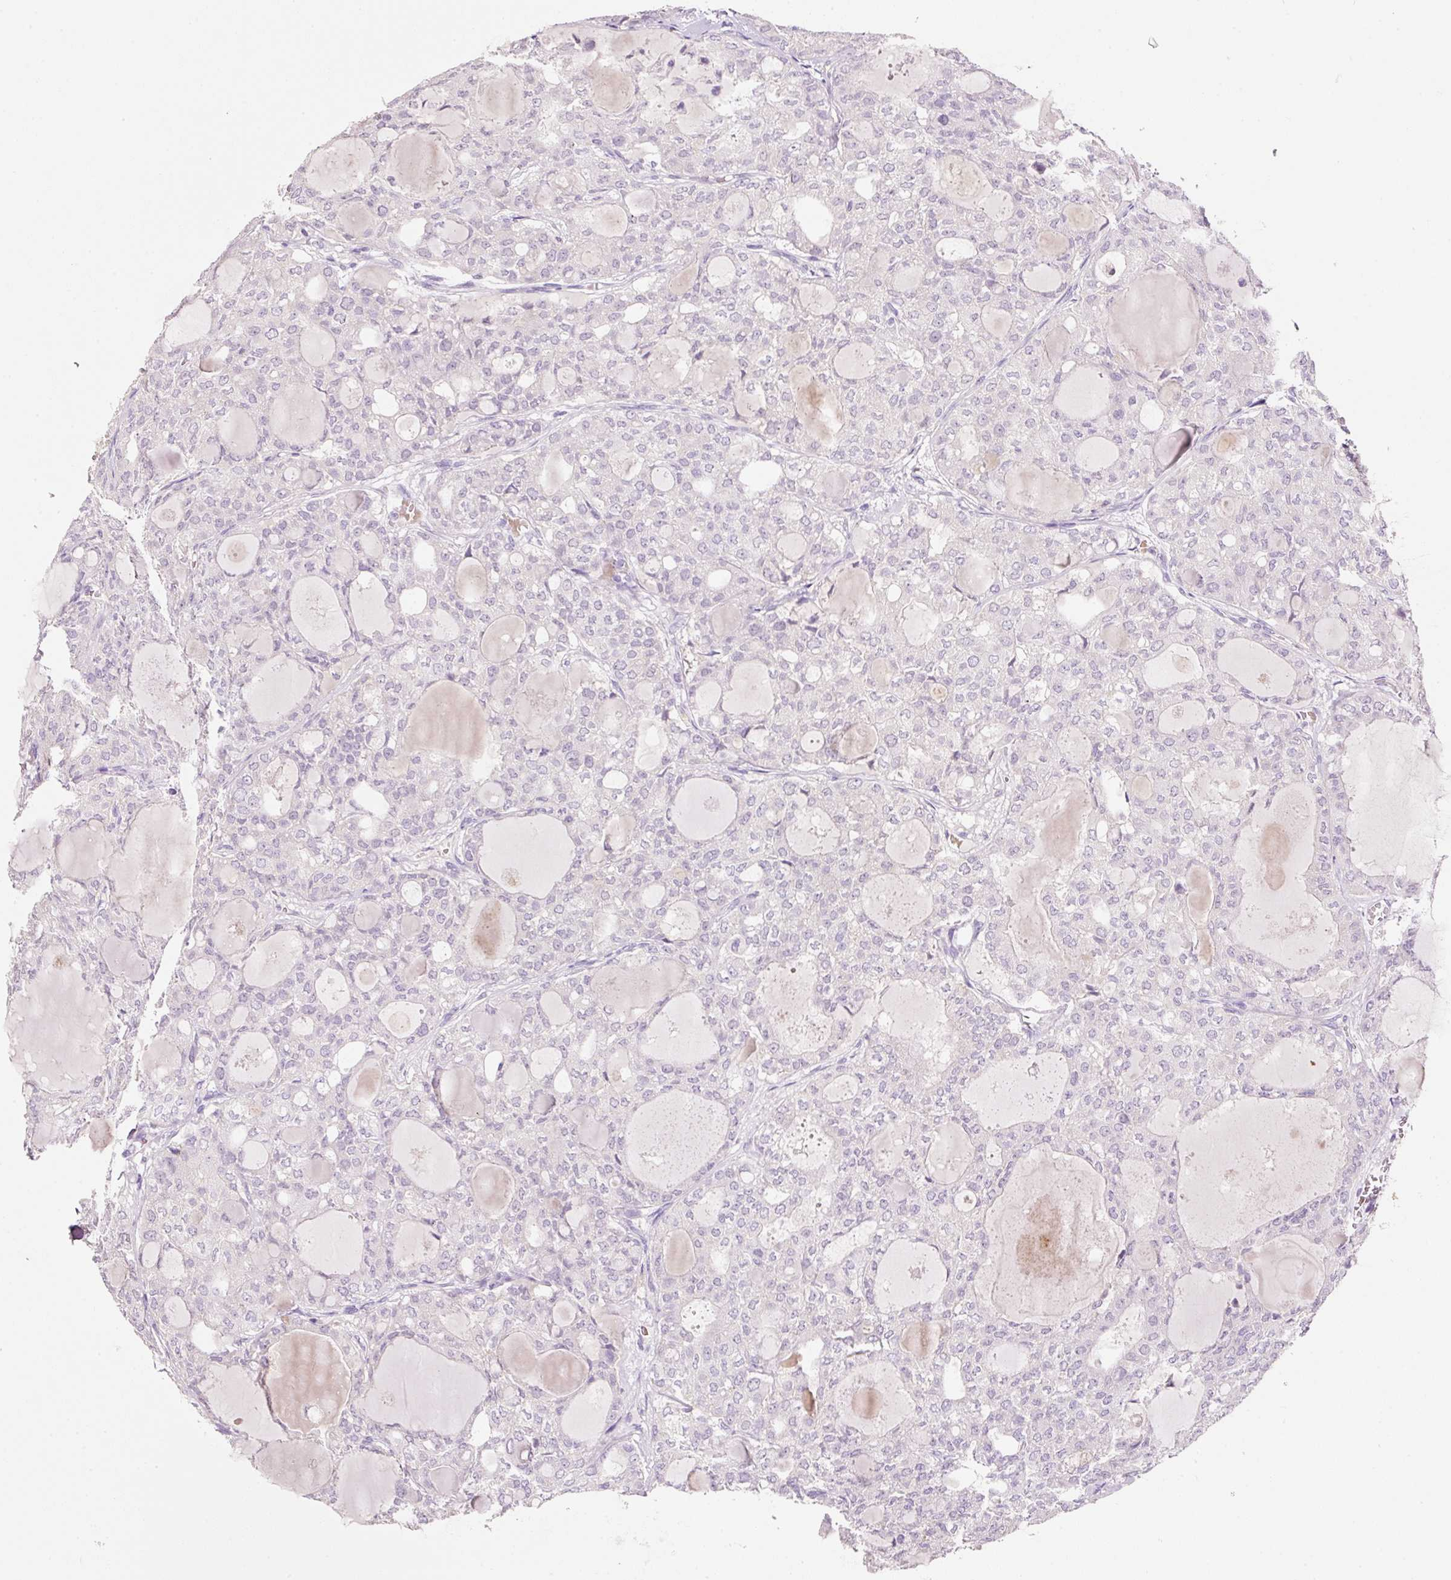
{"staining": {"intensity": "negative", "quantity": "none", "location": "none"}, "tissue": "thyroid cancer", "cell_type": "Tumor cells", "image_type": "cancer", "snomed": [{"axis": "morphology", "description": "Follicular adenoma carcinoma, NOS"}, {"axis": "topography", "description": "Thyroid gland"}], "caption": "Immunohistochemistry histopathology image of human thyroid follicular adenoma carcinoma stained for a protein (brown), which displays no expression in tumor cells.", "gene": "TENT5C", "patient": {"sex": "male", "age": 75}}